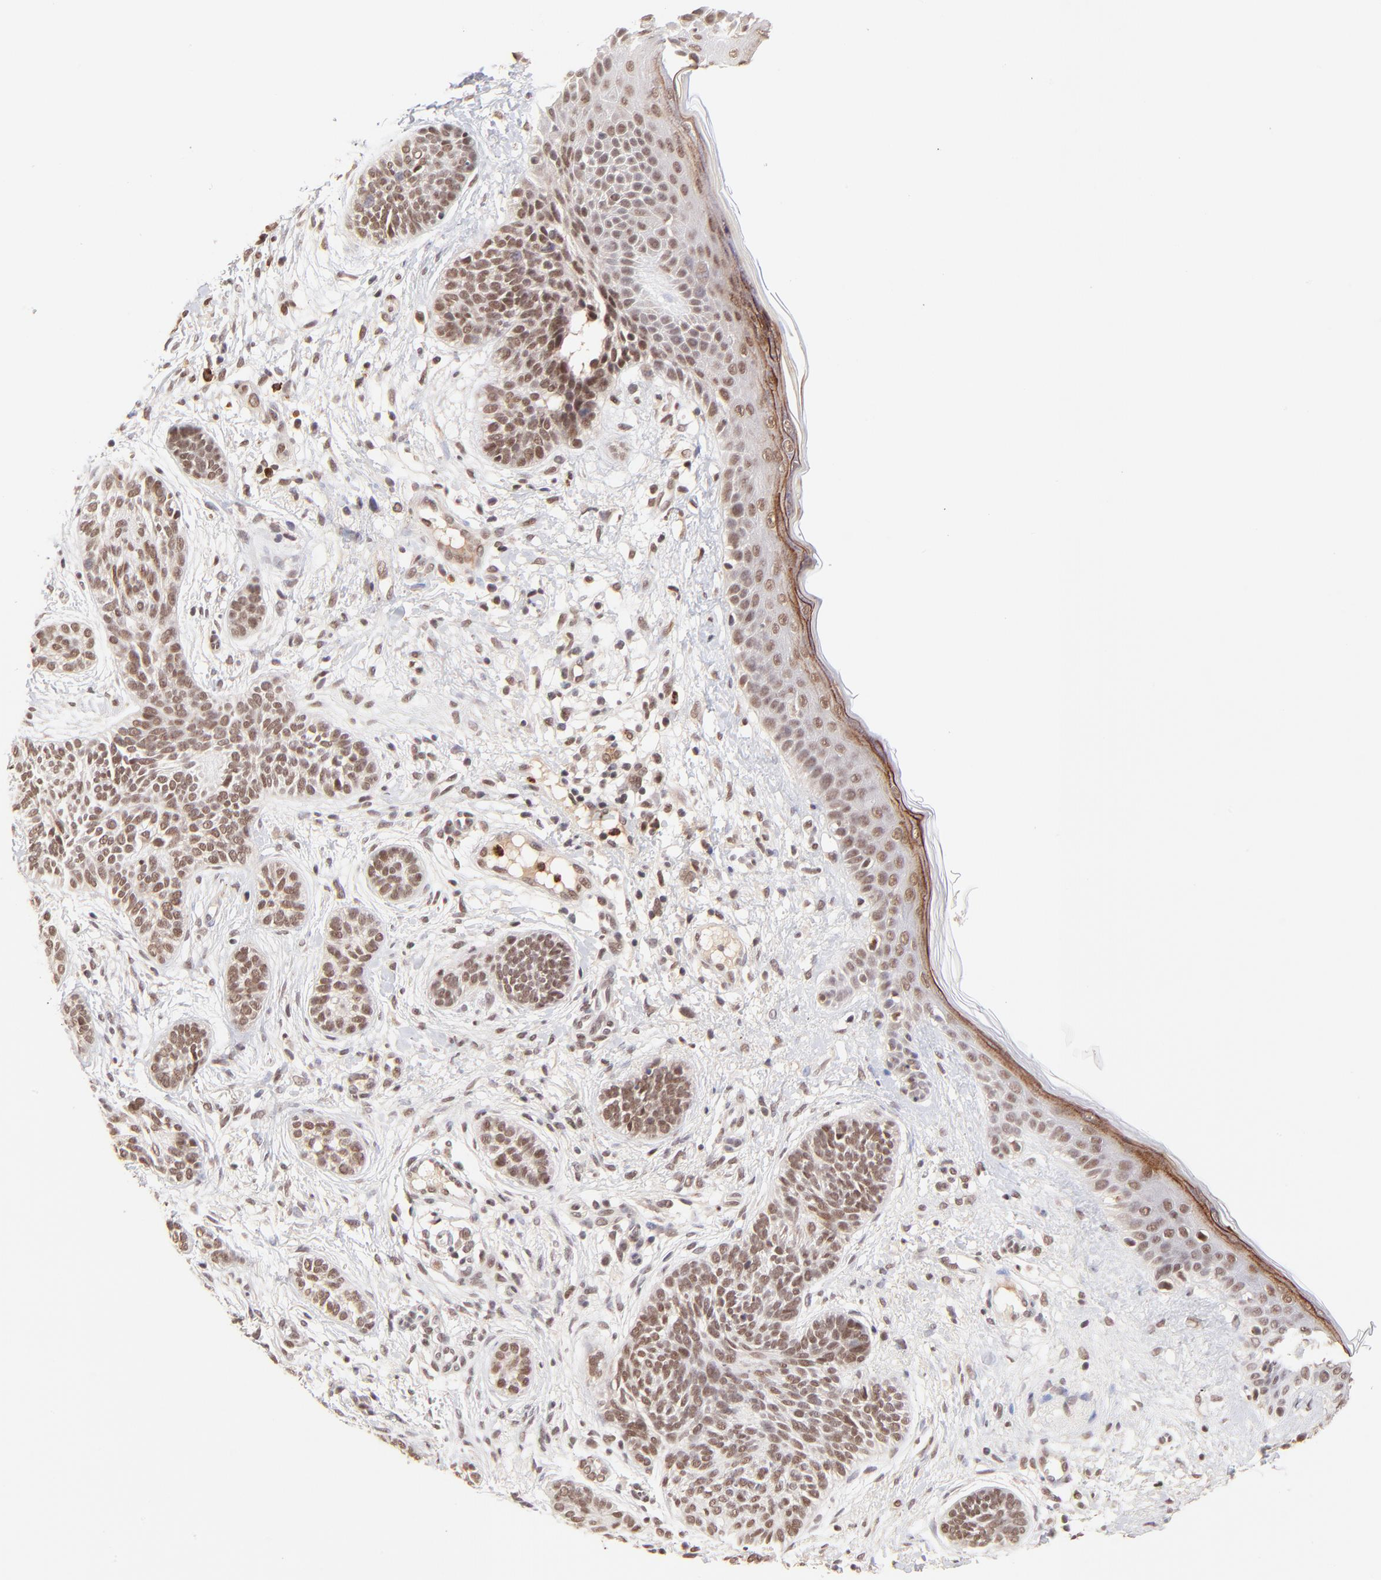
{"staining": {"intensity": "moderate", "quantity": ">75%", "location": "nuclear"}, "tissue": "skin cancer", "cell_type": "Tumor cells", "image_type": "cancer", "snomed": [{"axis": "morphology", "description": "Normal tissue, NOS"}, {"axis": "morphology", "description": "Basal cell carcinoma"}, {"axis": "topography", "description": "Skin"}], "caption": "Immunohistochemical staining of basal cell carcinoma (skin) demonstrates medium levels of moderate nuclear positivity in about >75% of tumor cells.", "gene": "MED12", "patient": {"sex": "male", "age": 63}}